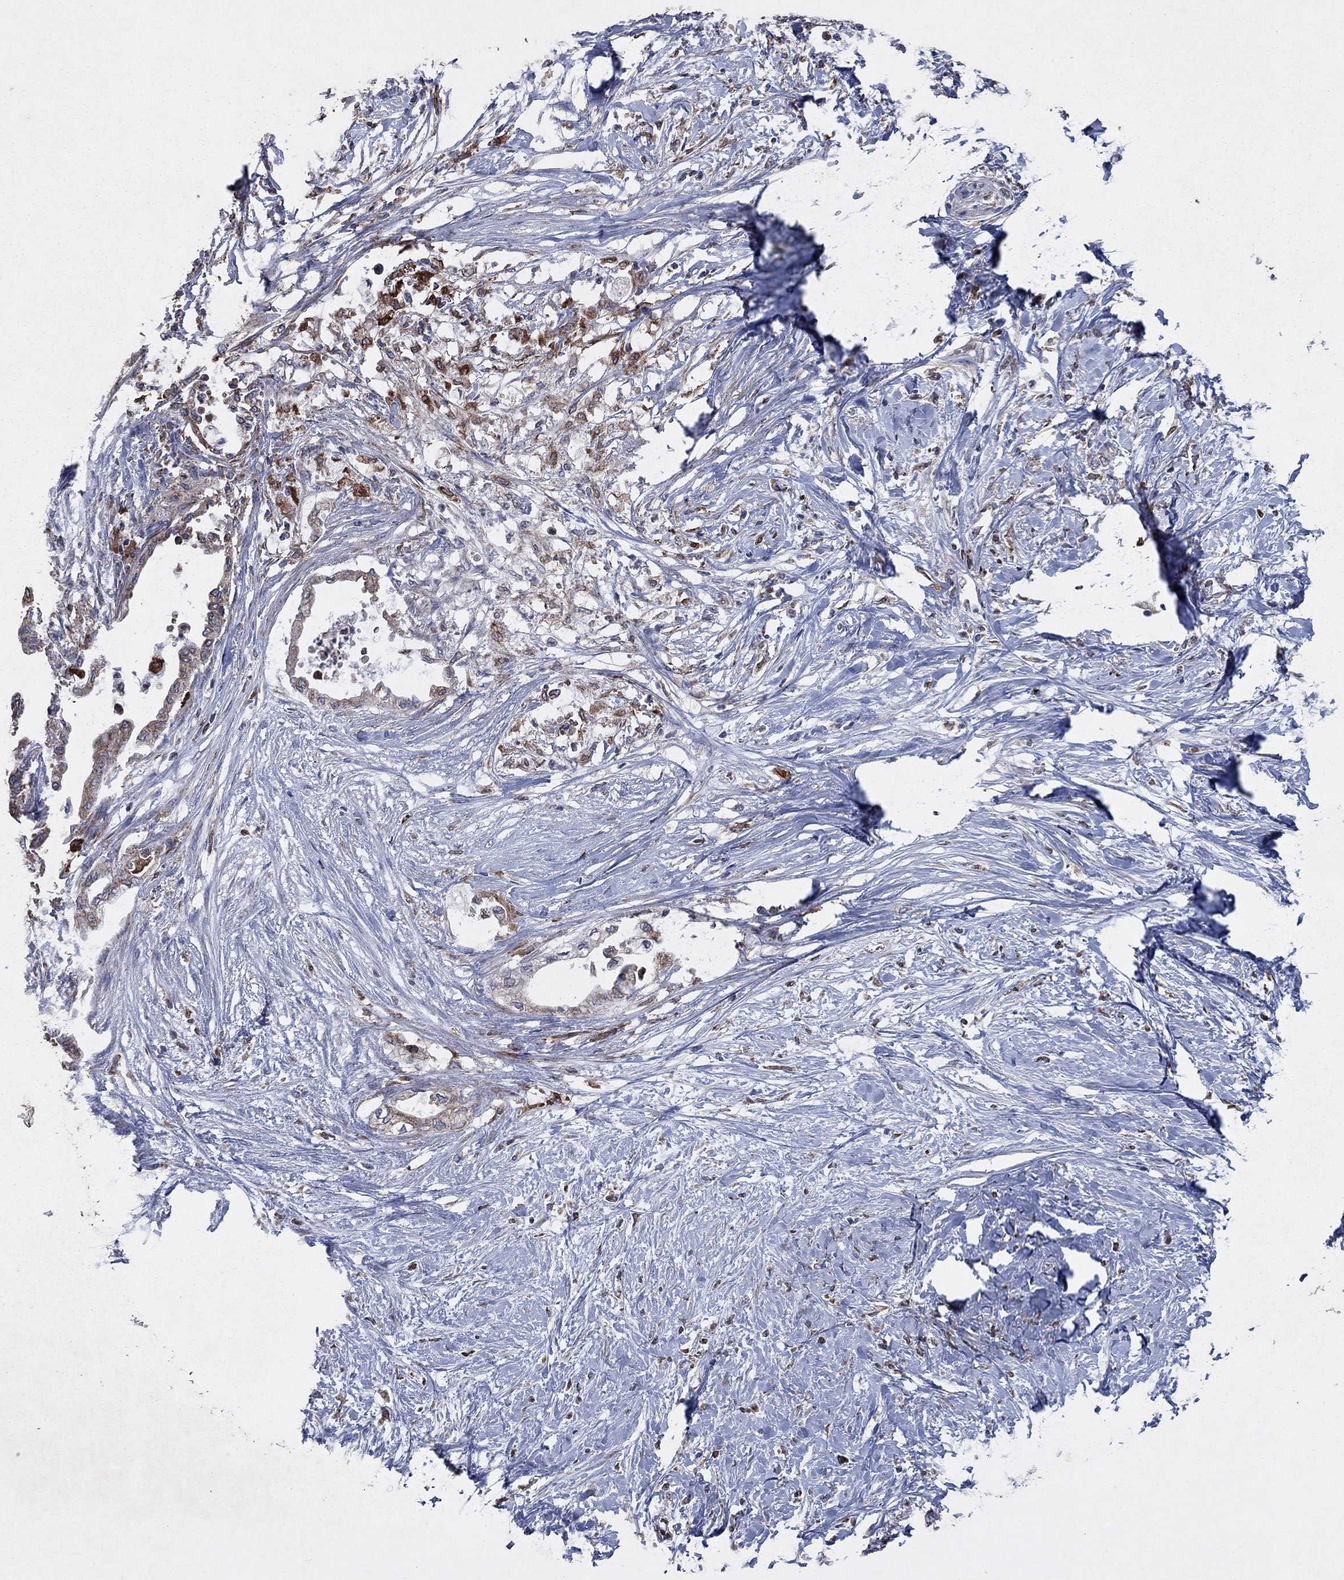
{"staining": {"intensity": "moderate", "quantity": "25%-75%", "location": "cytoplasmic/membranous"}, "tissue": "pancreatic cancer", "cell_type": "Tumor cells", "image_type": "cancer", "snomed": [{"axis": "morphology", "description": "Normal tissue, NOS"}, {"axis": "morphology", "description": "Adenocarcinoma, NOS"}, {"axis": "topography", "description": "Pancreas"}, {"axis": "topography", "description": "Duodenum"}], "caption": "Moderate cytoplasmic/membranous protein staining is identified in about 25%-75% of tumor cells in pancreatic adenocarcinoma.", "gene": "NCEH1", "patient": {"sex": "female", "age": 60}}